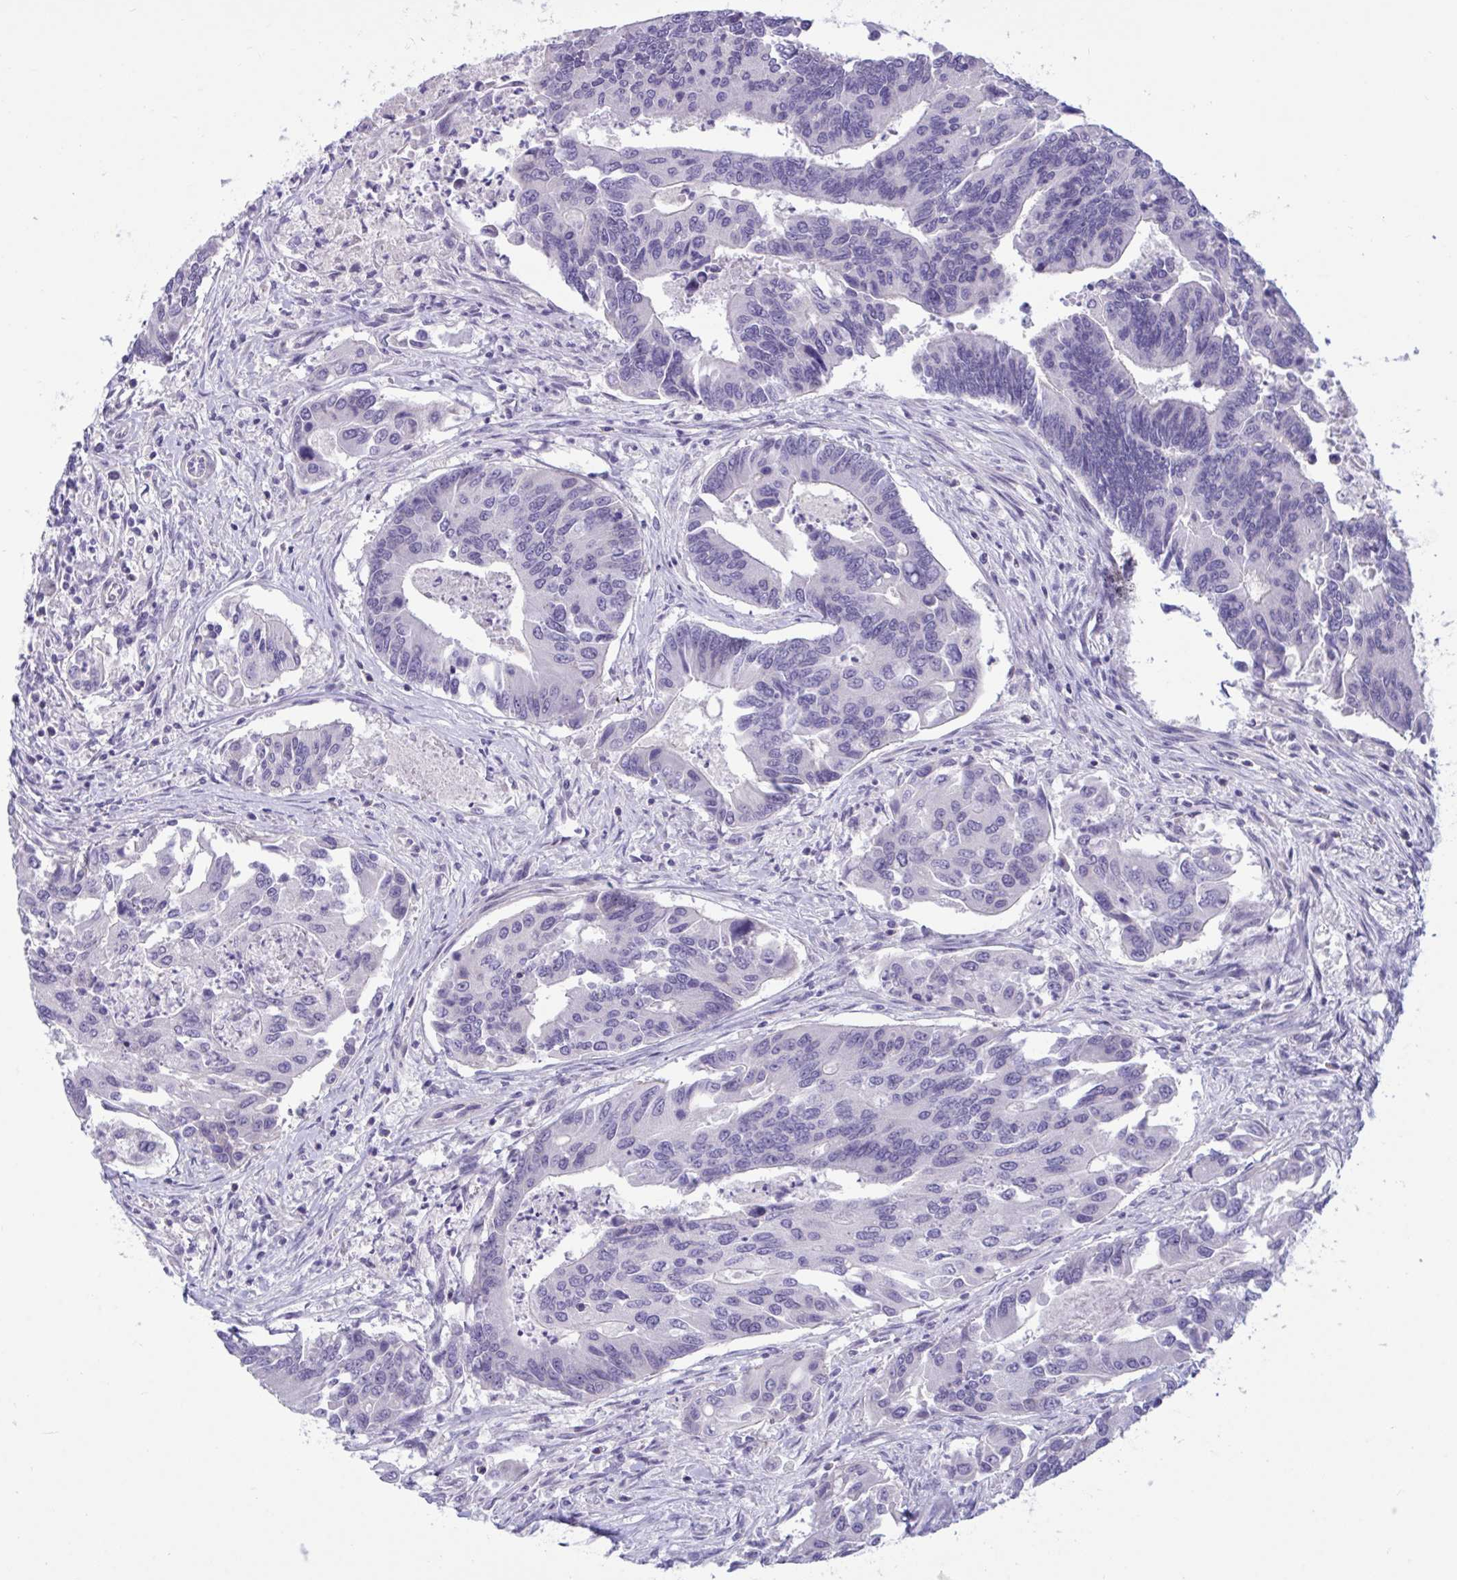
{"staining": {"intensity": "negative", "quantity": "none", "location": "none"}, "tissue": "colorectal cancer", "cell_type": "Tumor cells", "image_type": "cancer", "snomed": [{"axis": "morphology", "description": "Adenocarcinoma, NOS"}, {"axis": "topography", "description": "Colon"}], "caption": "High power microscopy histopathology image of an immunohistochemistry (IHC) micrograph of colorectal cancer, revealing no significant expression in tumor cells.", "gene": "CNGB3", "patient": {"sex": "female", "age": 67}}